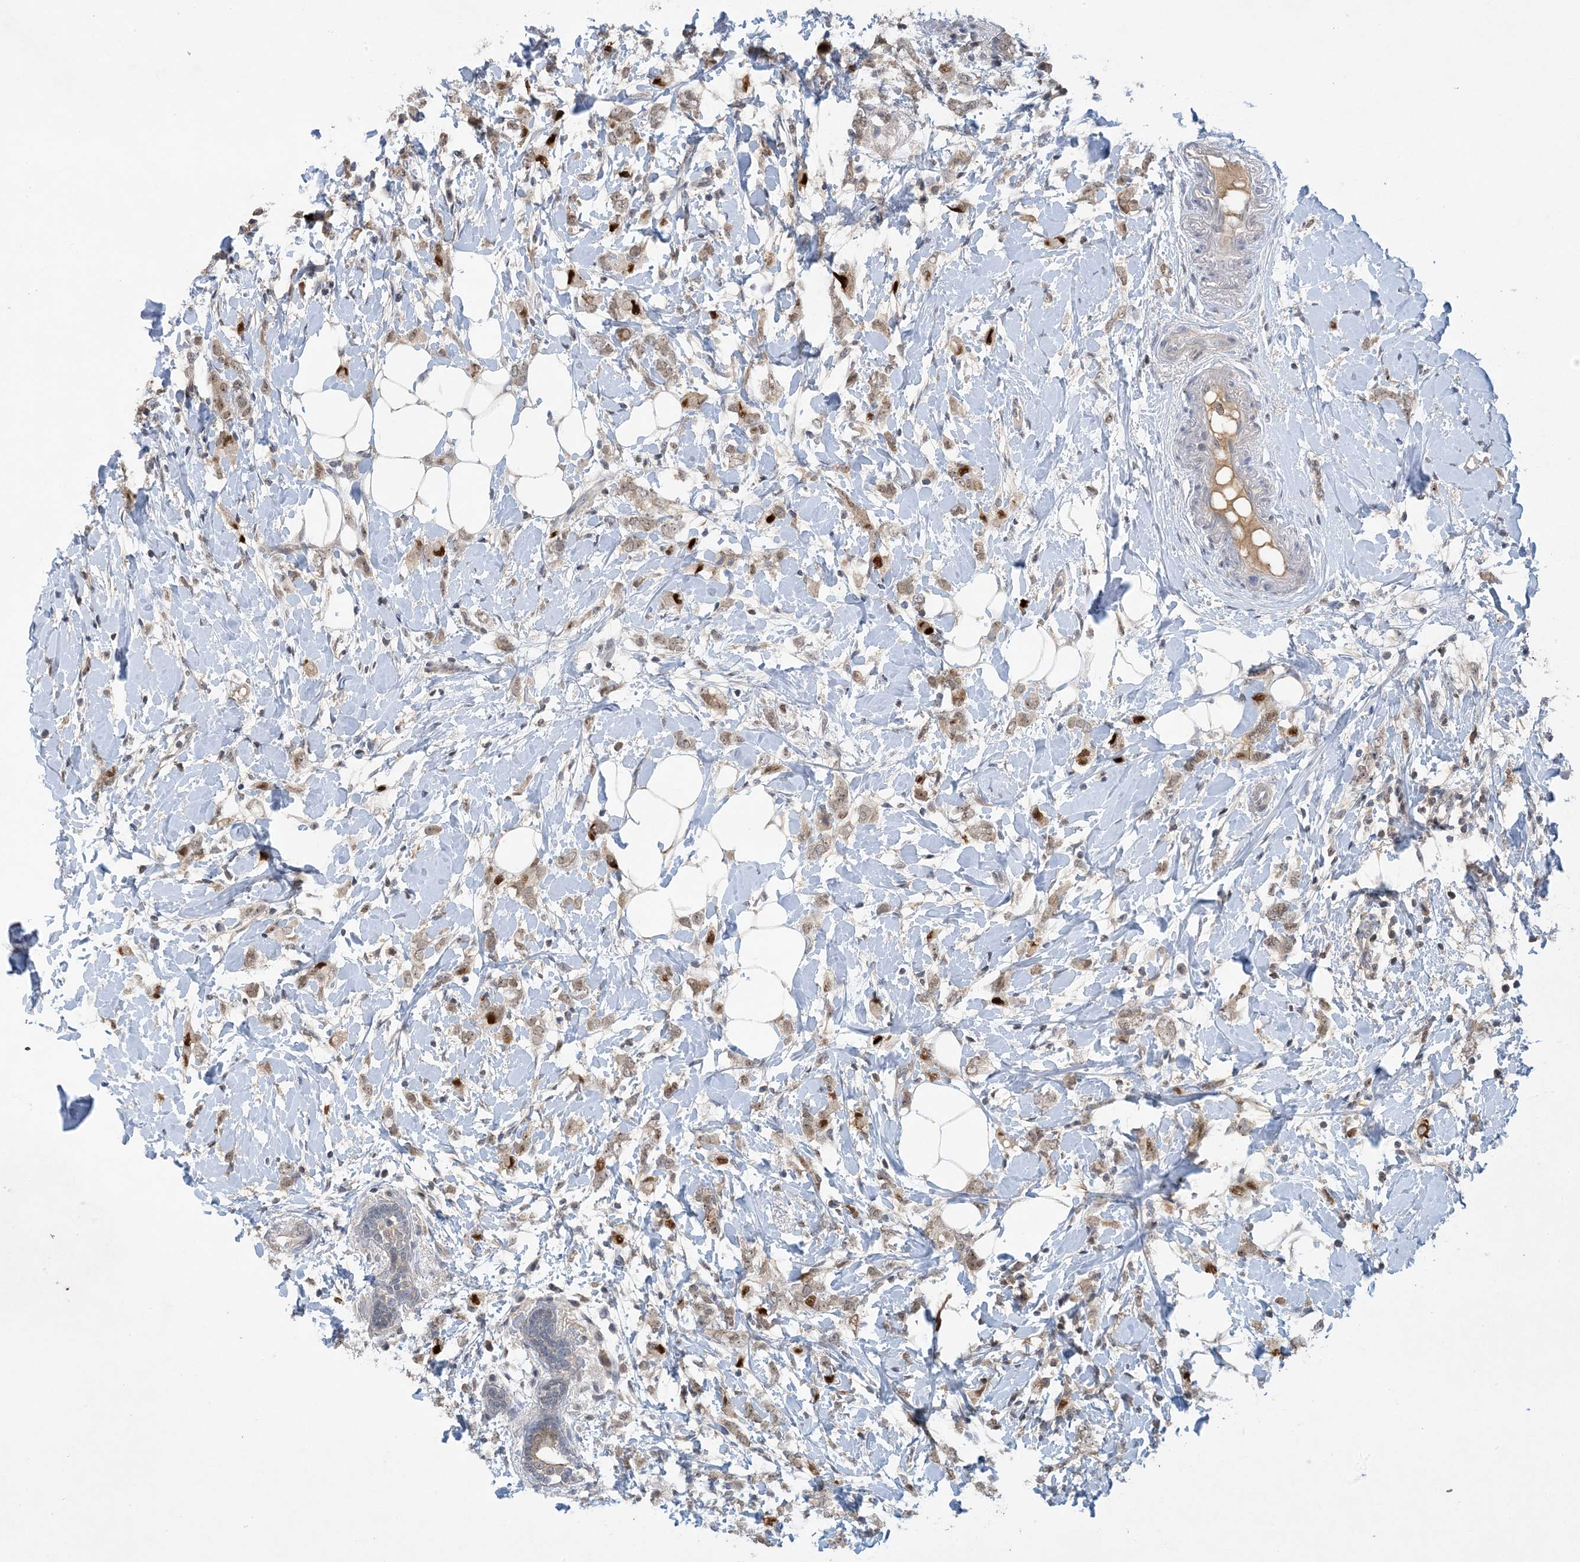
{"staining": {"intensity": "weak", "quantity": ">75%", "location": "cytoplasmic/membranous,nuclear"}, "tissue": "breast cancer", "cell_type": "Tumor cells", "image_type": "cancer", "snomed": [{"axis": "morphology", "description": "Normal tissue, NOS"}, {"axis": "morphology", "description": "Lobular carcinoma"}, {"axis": "topography", "description": "Breast"}], "caption": "A brown stain labels weak cytoplasmic/membranous and nuclear positivity of a protein in breast cancer (lobular carcinoma) tumor cells.", "gene": "UBE2E1", "patient": {"sex": "female", "age": 47}}